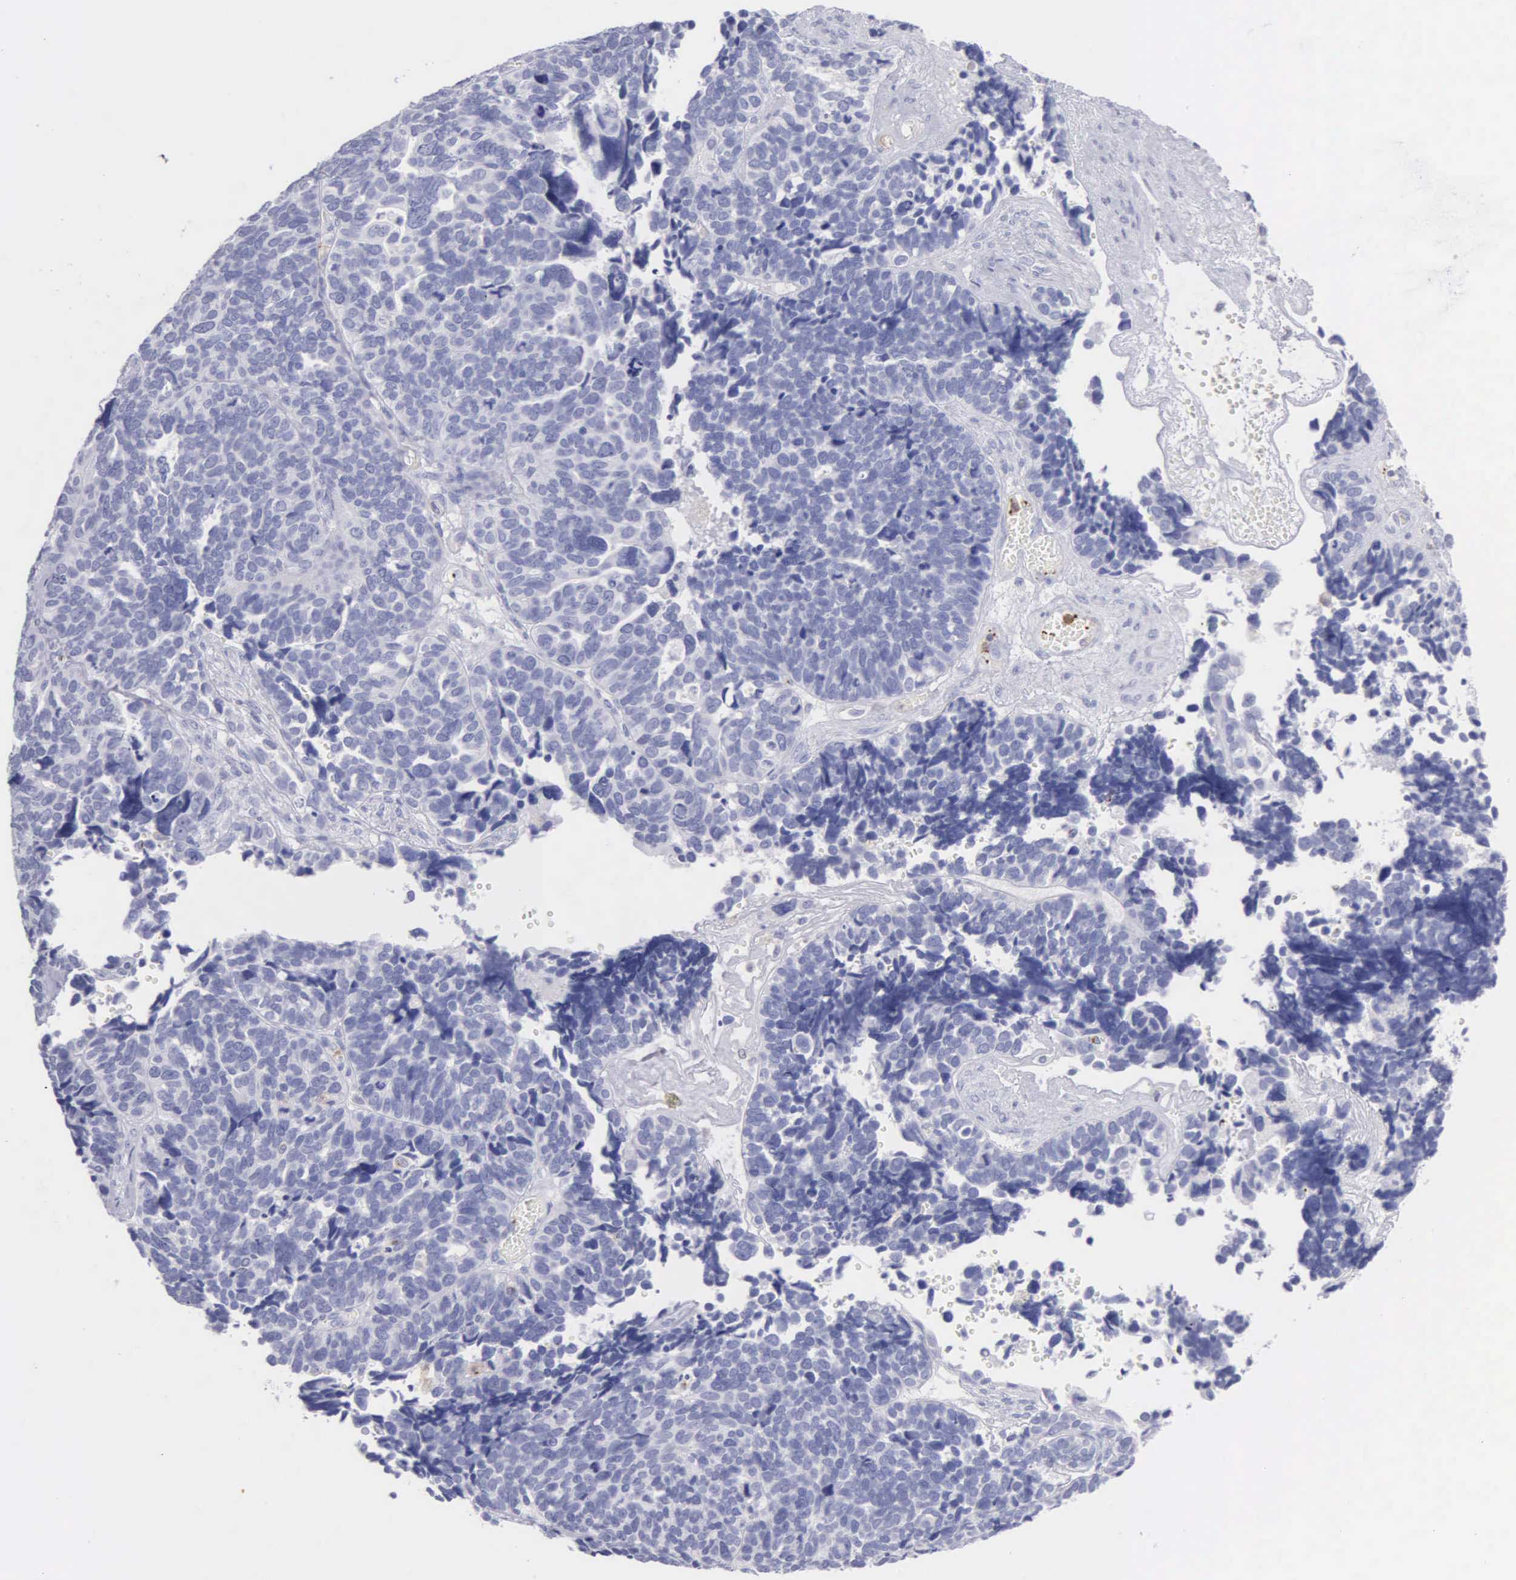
{"staining": {"intensity": "negative", "quantity": "none", "location": "none"}, "tissue": "ovarian cancer", "cell_type": "Tumor cells", "image_type": "cancer", "snomed": [{"axis": "morphology", "description": "Cystadenocarcinoma, serous, NOS"}, {"axis": "topography", "description": "Ovary"}], "caption": "IHC of ovarian serous cystadenocarcinoma displays no positivity in tumor cells.", "gene": "SRGN", "patient": {"sex": "female", "age": 77}}